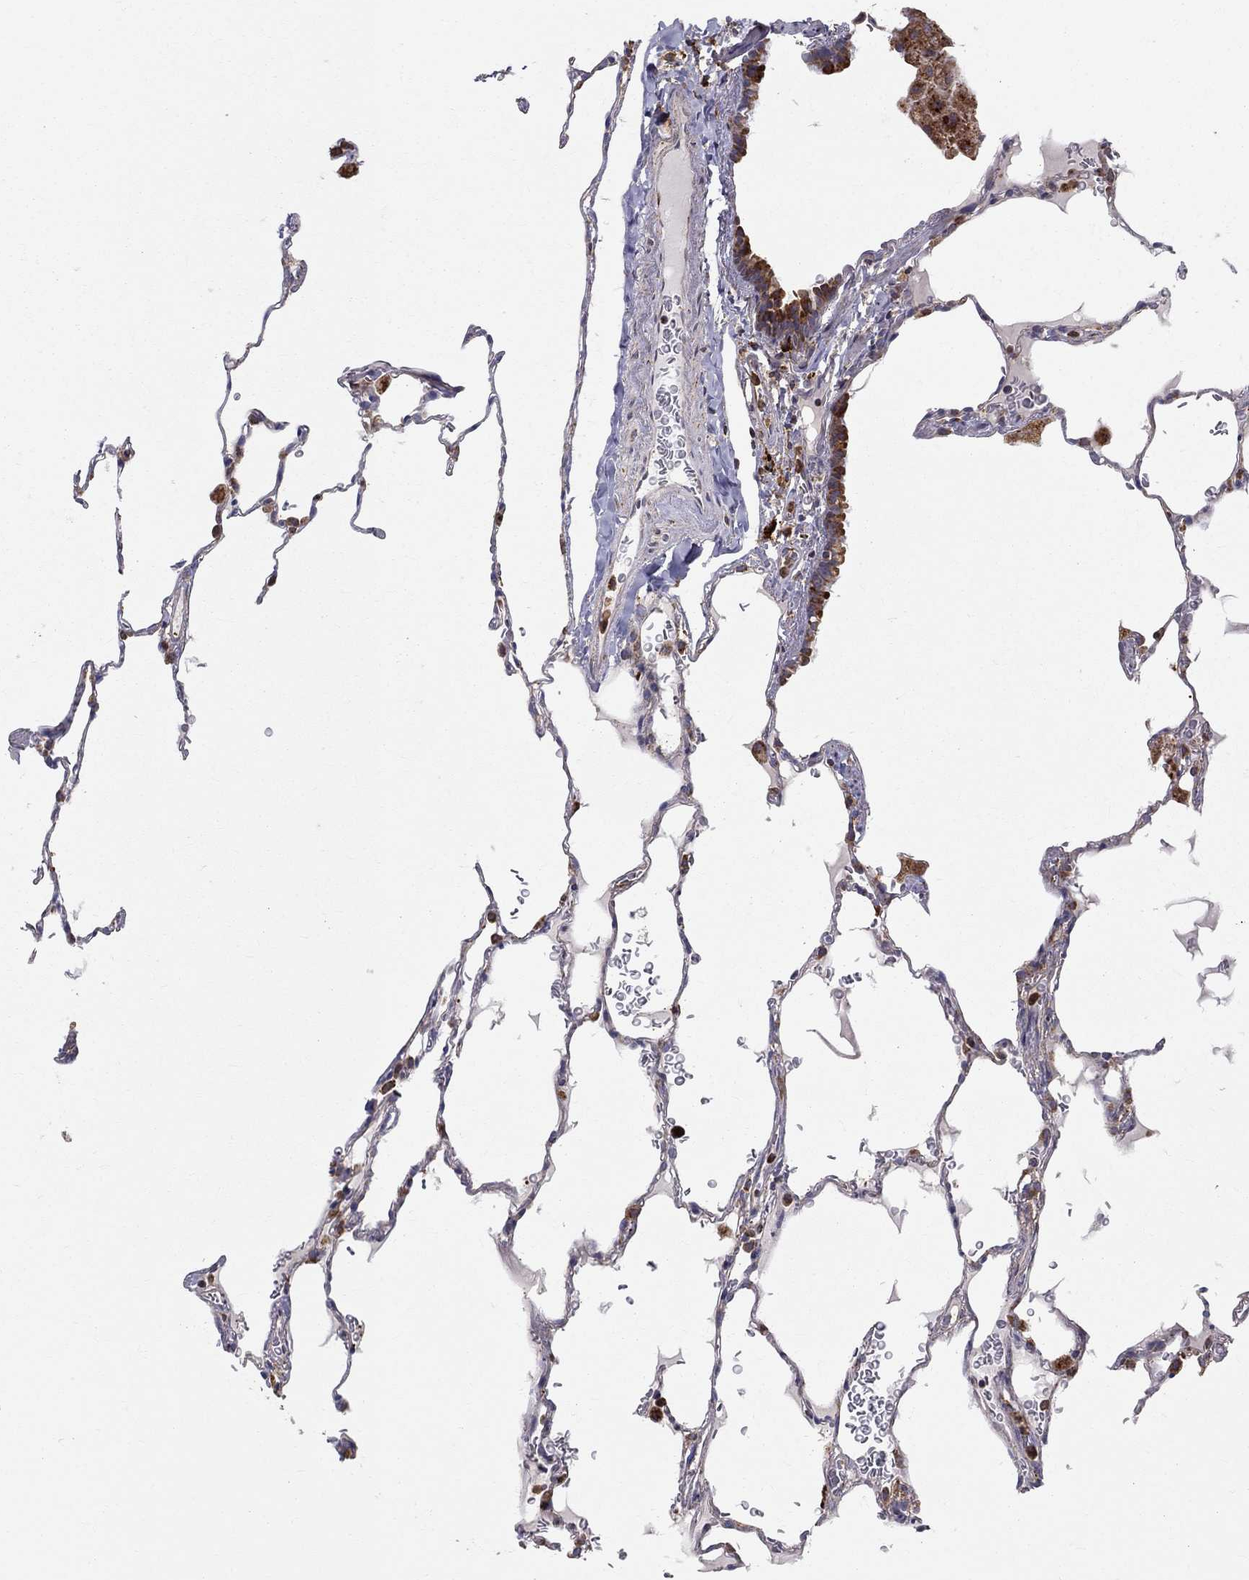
{"staining": {"intensity": "negative", "quantity": "none", "location": "none"}, "tissue": "lung", "cell_type": "Alveolar cells", "image_type": "normal", "snomed": [{"axis": "morphology", "description": "Normal tissue, NOS"}, {"axis": "morphology", "description": "Adenocarcinoma, metastatic, NOS"}, {"axis": "topography", "description": "Lung"}], "caption": "Protein analysis of normal lung reveals no significant positivity in alveolar cells.", "gene": "PRDX4", "patient": {"sex": "male", "age": 45}}